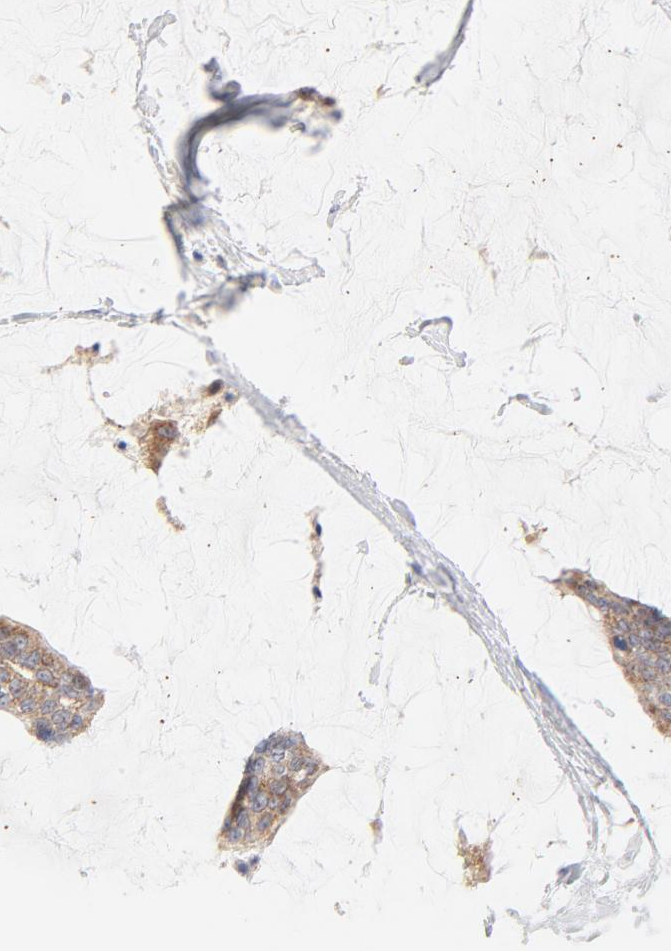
{"staining": {"intensity": "moderate", "quantity": ">75%", "location": "cytoplasmic/membranous"}, "tissue": "breast cancer", "cell_type": "Tumor cells", "image_type": "cancer", "snomed": [{"axis": "morphology", "description": "Duct carcinoma"}, {"axis": "topography", "description": "Breast"}], "caption": "Moderate cytoplasmic/membranous positivity is present in approximately >75% of tumor cells in invasive ductal carcinoma (breast).", "gene": "MTERF2", "patient": {"sex": "female", "age": 93}}